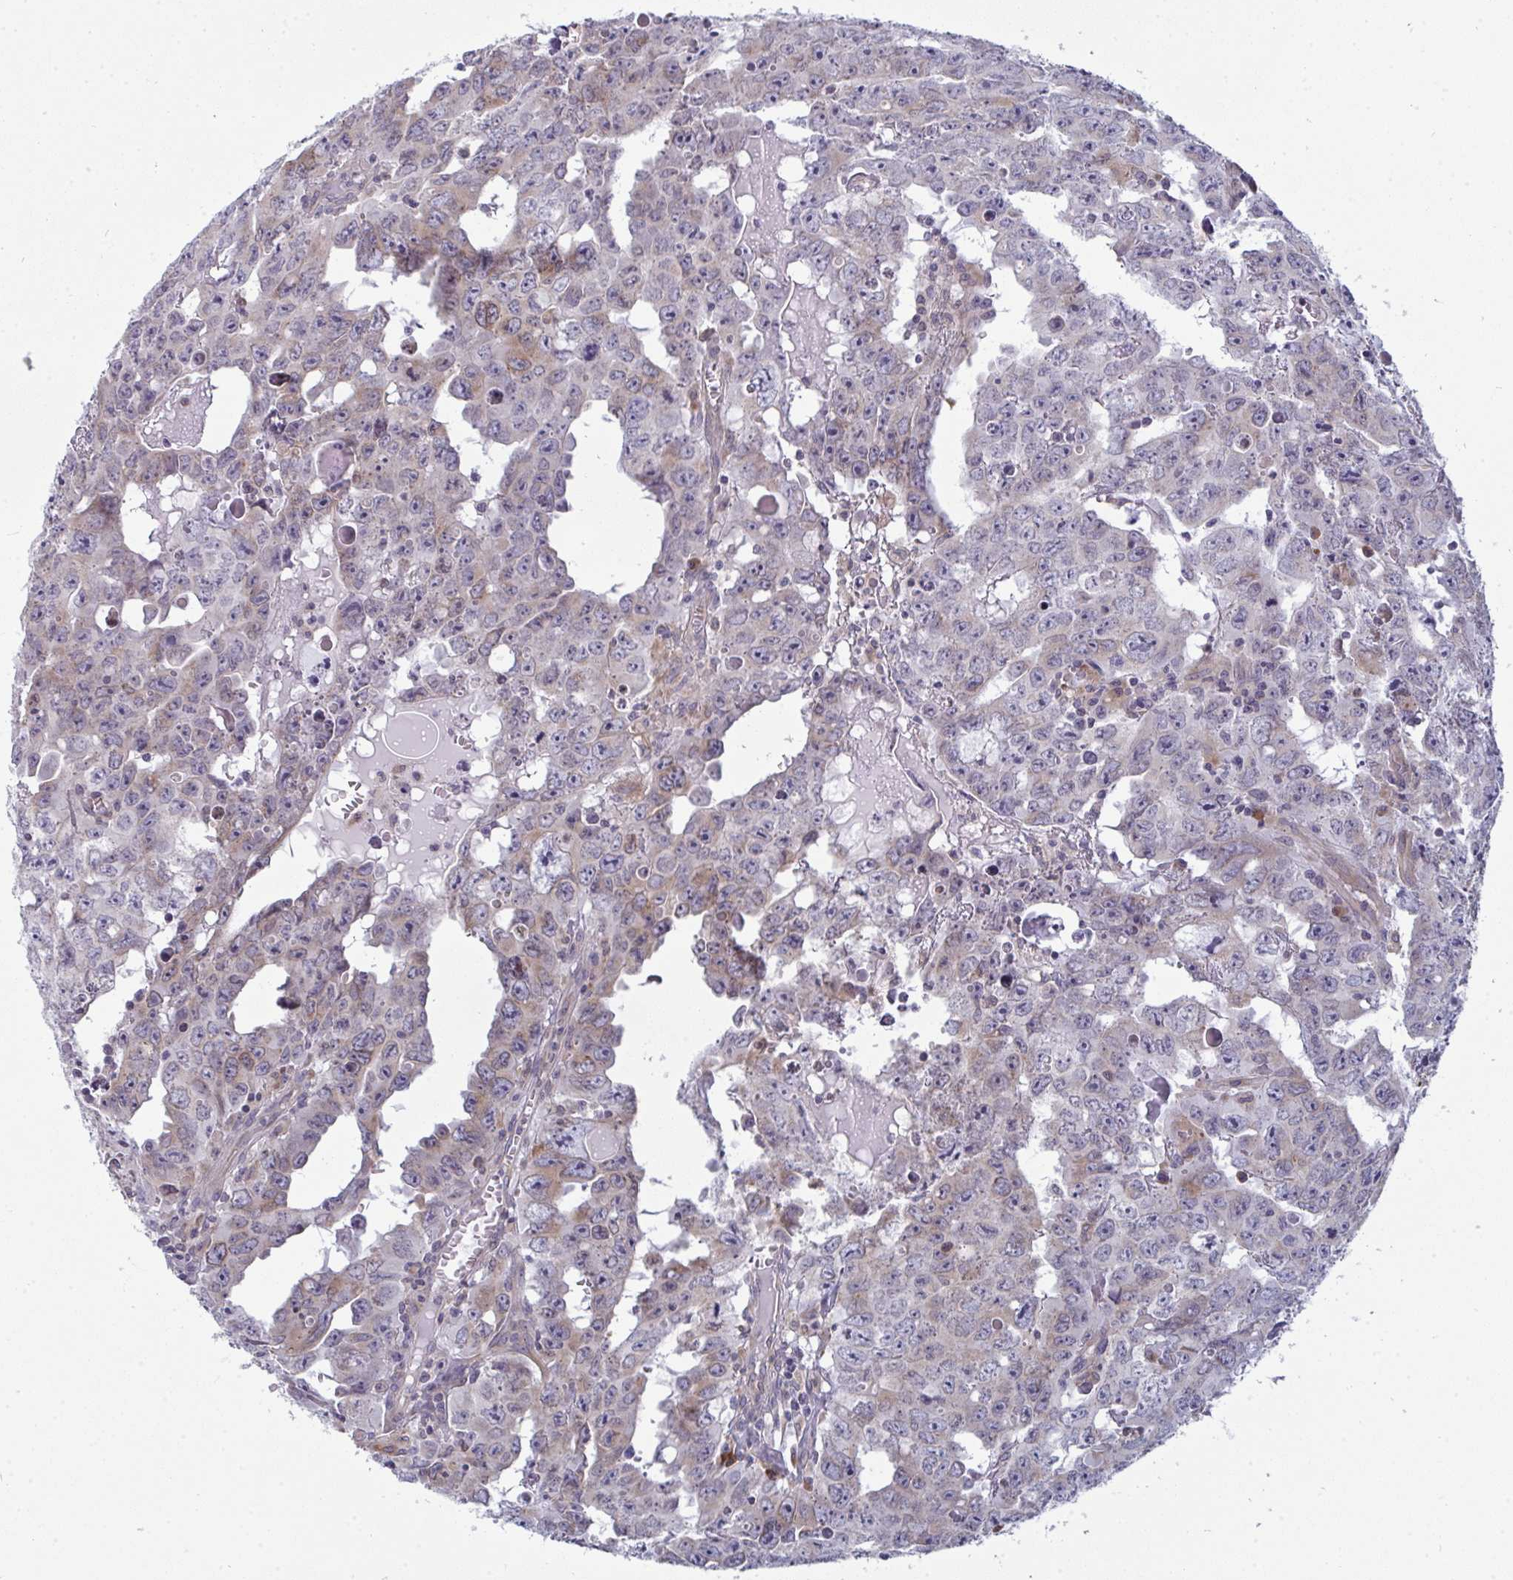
{"staining": {"intensity": "weak", "quantity": "25%-75%", "location": "cytoplasmic/membranous"}, "tissue": "testis cancer", "cell_type": "Tumor cells", "image_type": "cancer", "snomed": [{"axis": "morphology", "description": "Carcinoma, Embryonal, NOS"}, {"axis": "topography", "description": "Testis"}], "caption": "This is a histology image of immunohistochemistry (IHC) staining of testis cancer, which shows weak positivity in the cytoplasmic/membranous of tumor cells.", "gene": "LYSMD4", "patient": {"sex": "male", "age": 22}}